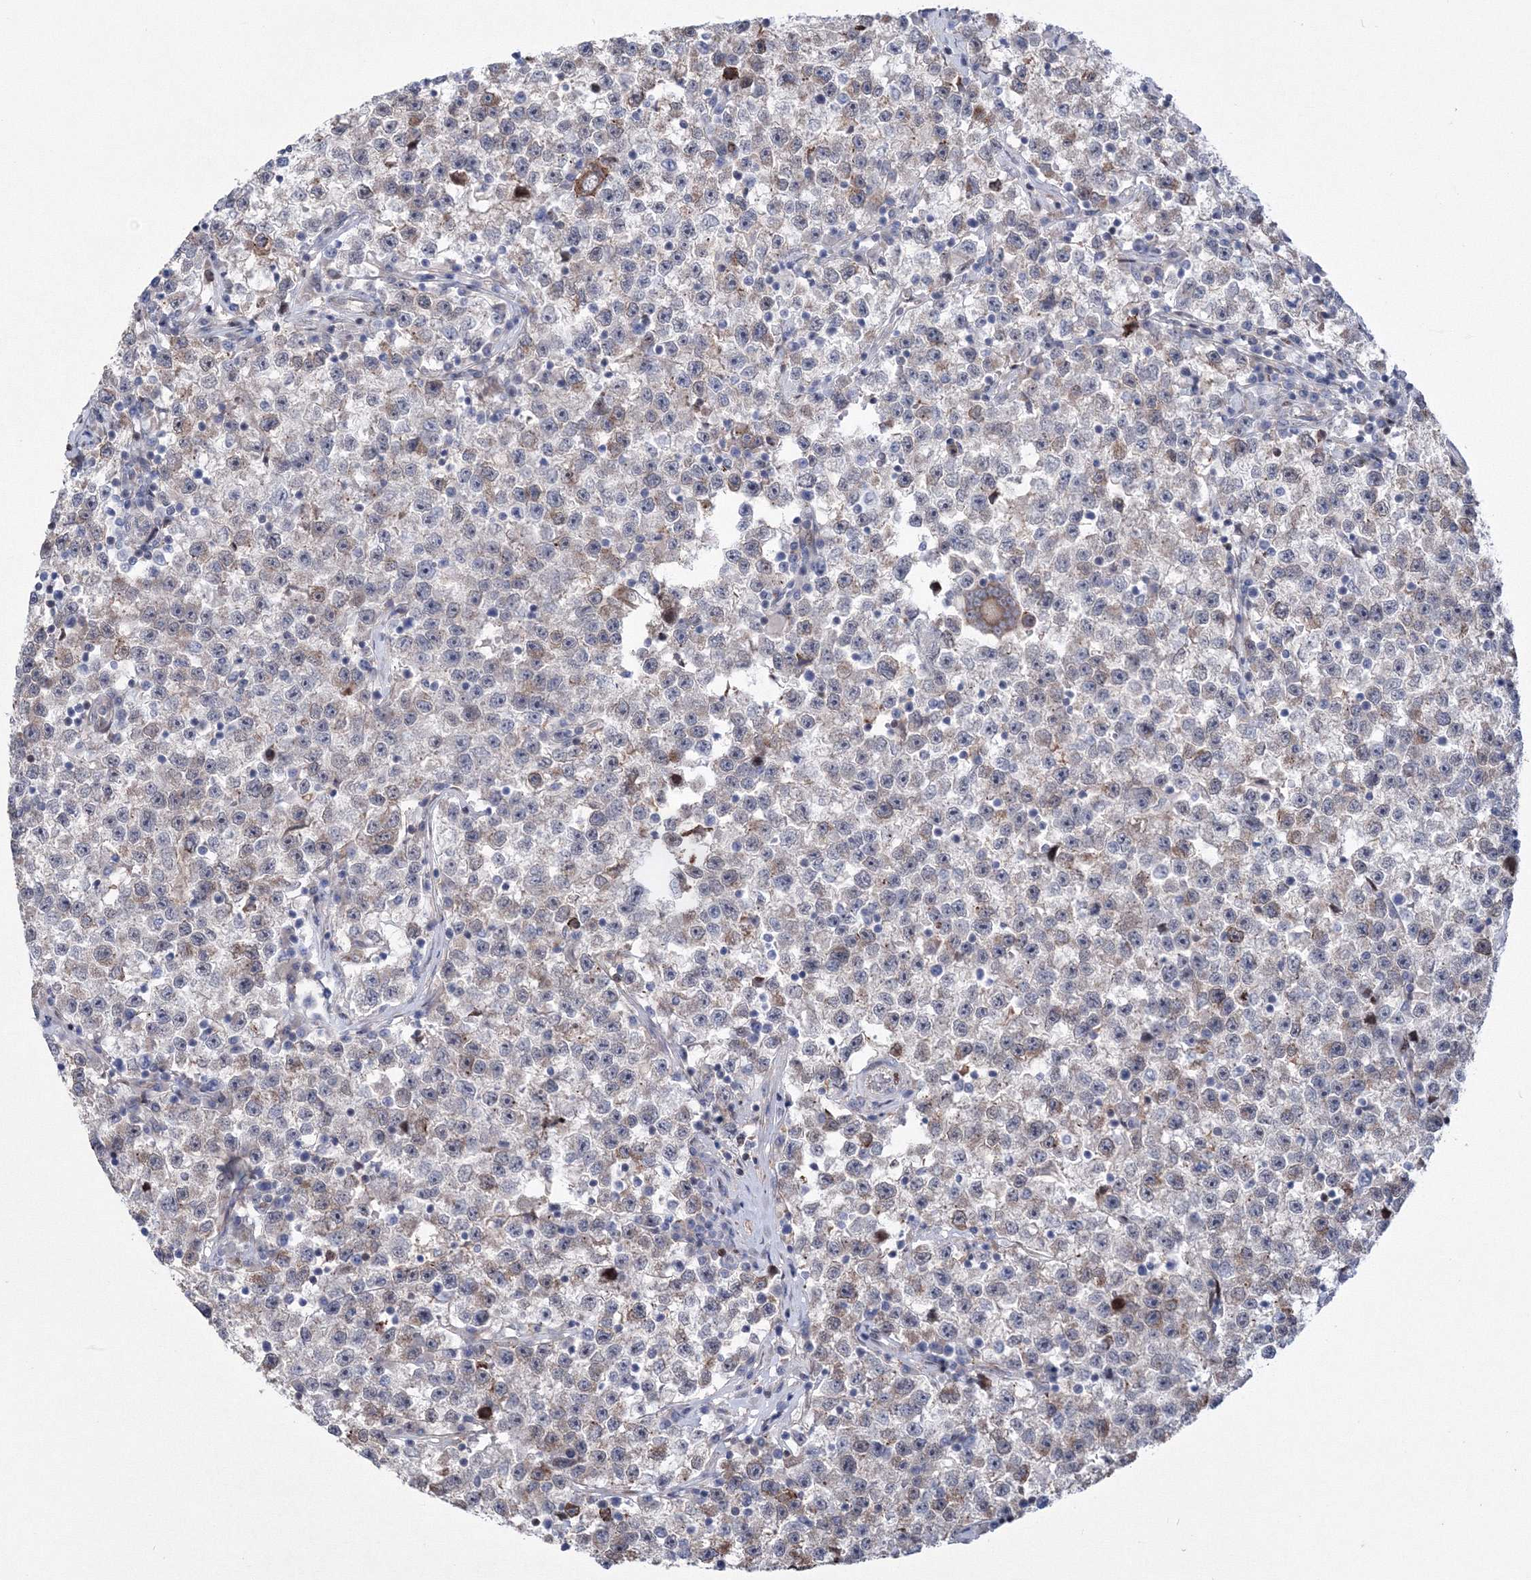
{"staining": {"intensity": "weak", "quantity": "<25%", "location": "cytoplasmic/membranous"}, "tissue": "testis cancer", "cell_type": "Tumor cells", "image_type": "cancer", "snomed": [{"axis": "morphology", "description": "Seminoma, NOS"}, {"axis": "topography", "description": "Testis"}], "caption": "High power microscopy histopathology image of an IHC histopathology image of testis seminoma, revealing no significant staining in tumor cells.", "gene": "RNPEPL1", "patient": {"sex": "male", "age": 22}}